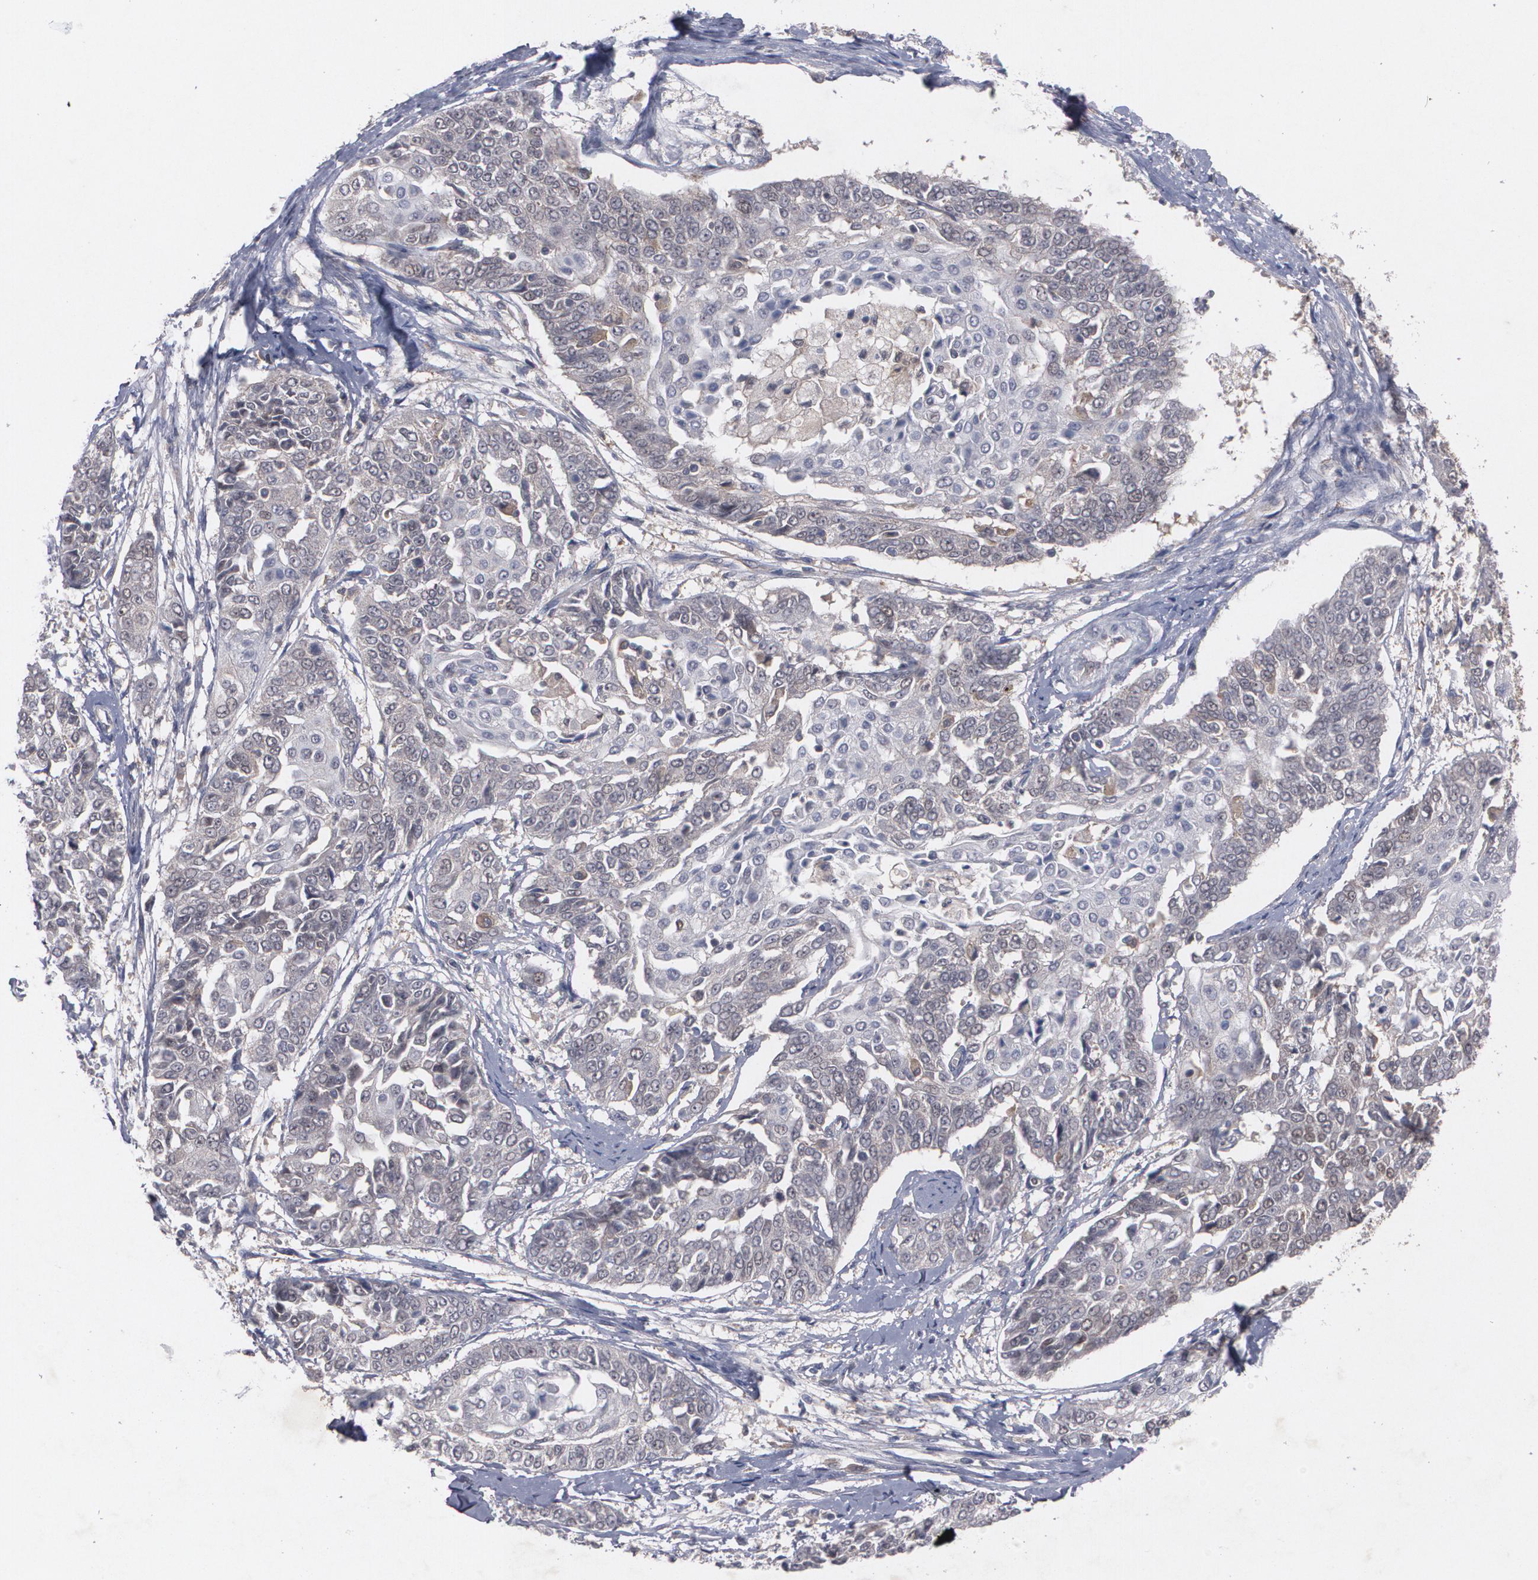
{"staining": {"intensity": "weak", "quantity": "<25%", "location": "cytoplasmic/membranous"}, "tissue": "cervical cancer", "cell_type": "Tumor cells", "image_type": "cancer", "snomed": [{"axis": "morphology", "description": "Squamous cell carcinoma, NOS"}, {"axis": "topography", "description": "Cervix"}], "caption": "Immunohistochemistry of squamous cell carcinoma (cervical) exhibits no expression in tumor cells.", "gene": "HTT", "patient": {"sex": "female", "age": 64}}